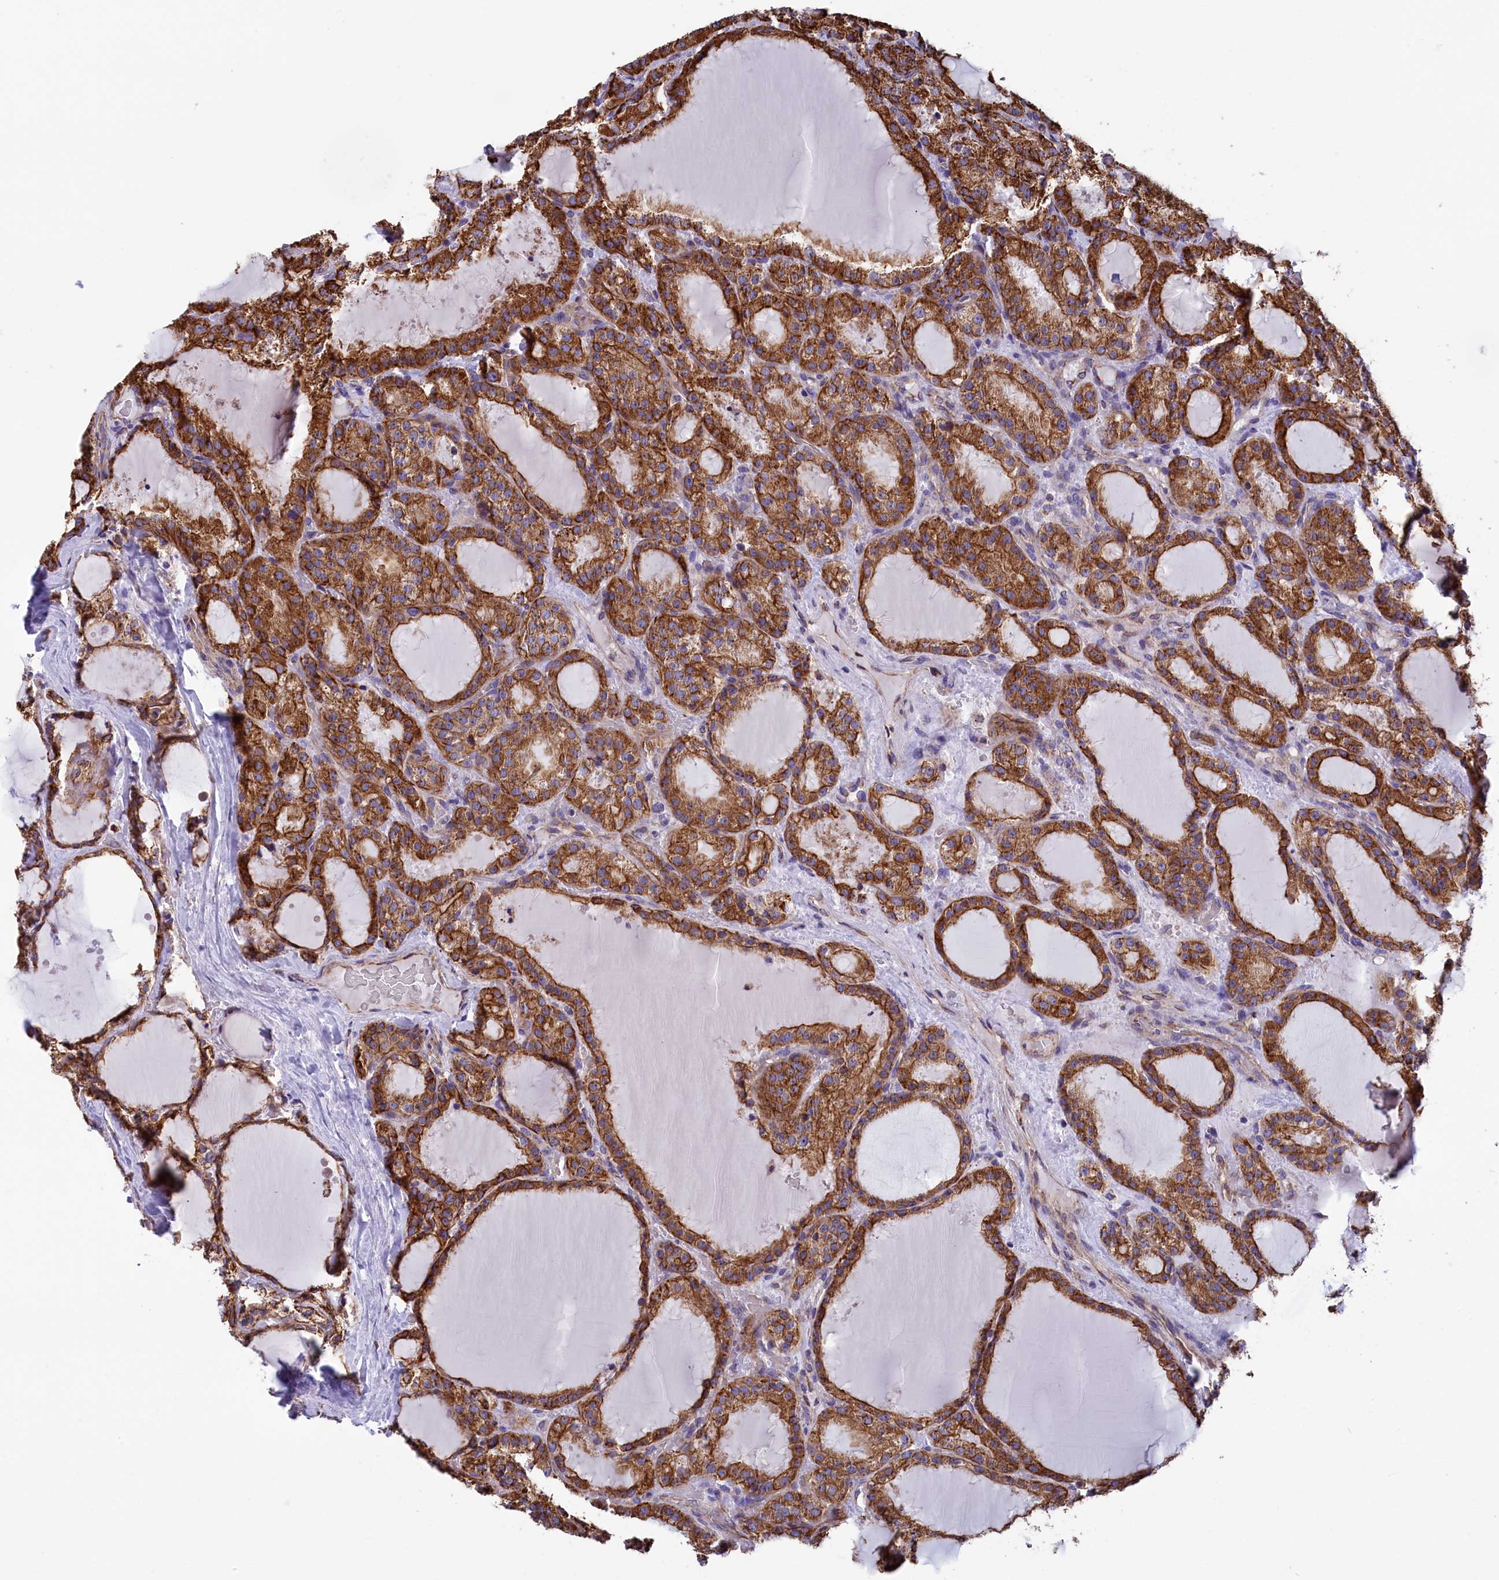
{"staining": {"intensity": "strong", "quantity": ">75%", "location": "cytoplasmic/membranous"}, "tissue": "thyroid cancer", "cell_type": "Tumor cells", "image_type": "cancer", "snomed": [{"axis": "morphology", "description": "Papillary adenocarcinoma, NOS"}, {"axis": "topography", "description": "Thyroid gland"}], "caption": "Thyroid cancer (papillary adenocarcinoma) stained with a brown dye displays strong cytoplasmic/membranous positive staining in about >75% of tumor cells.", "gene": "GATB", "patient": {"sex": "male", "age": 77}}